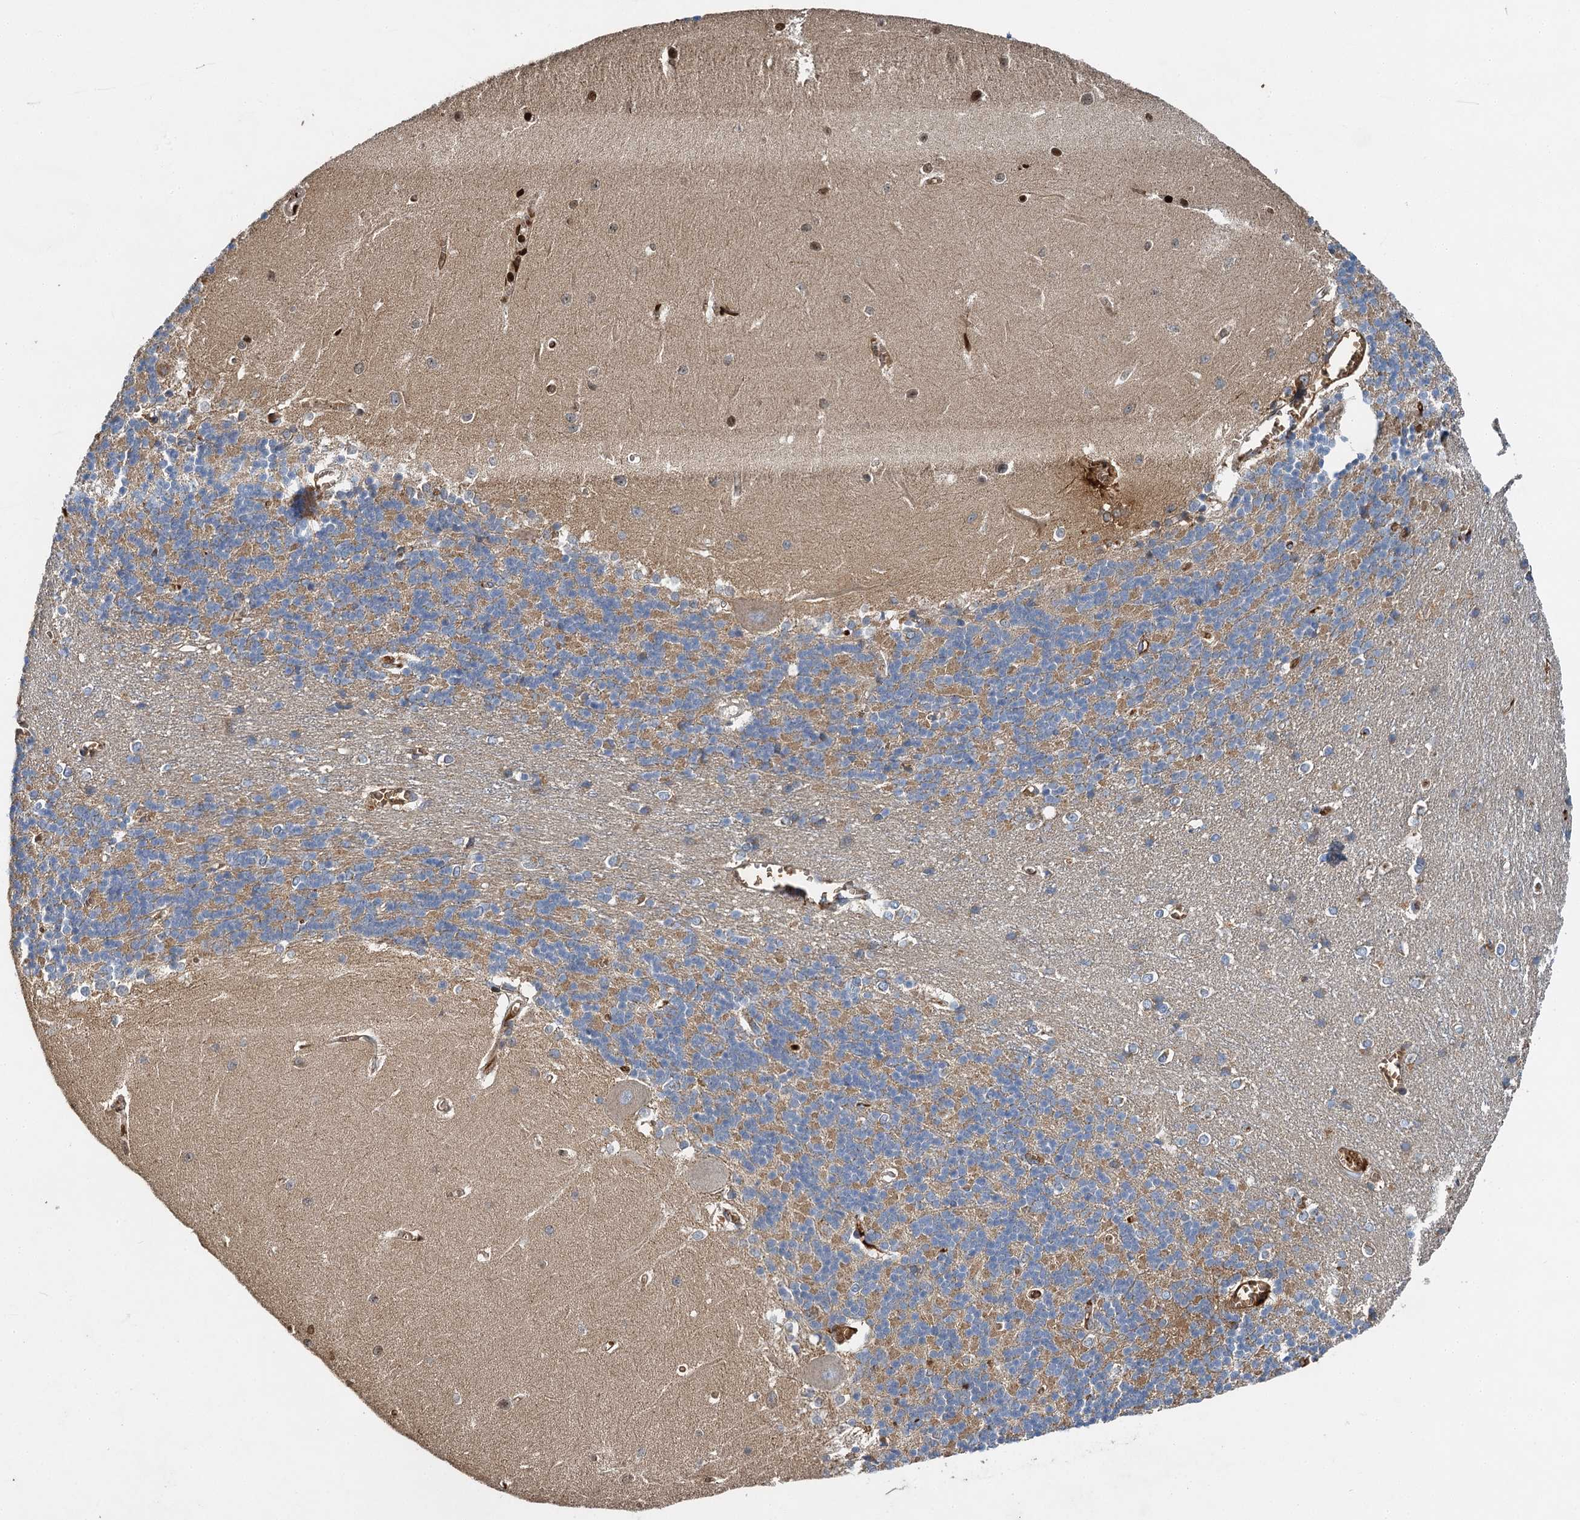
{"staining": {"intensity": "moderate", "quantity": "25%-75%", "location": "cytoplasmic/membranous"}, "tissue": "cerebellum", "cell_type": "Cells in granular layer", "image_type": "normal", "snomed": [{"axis": "morphology", "description": "Normal tissue, NOS"}, {"axis": "topography", "description": "Cerebellum"}], "caption": "Protein analysis of unremarkable cerebellum displays moderate cytoplasmic/membranous expression in about 25%-75% of cells in granular layer.", "gene": "BCS1L", "patient": {"sex": "male", "age": 37}}